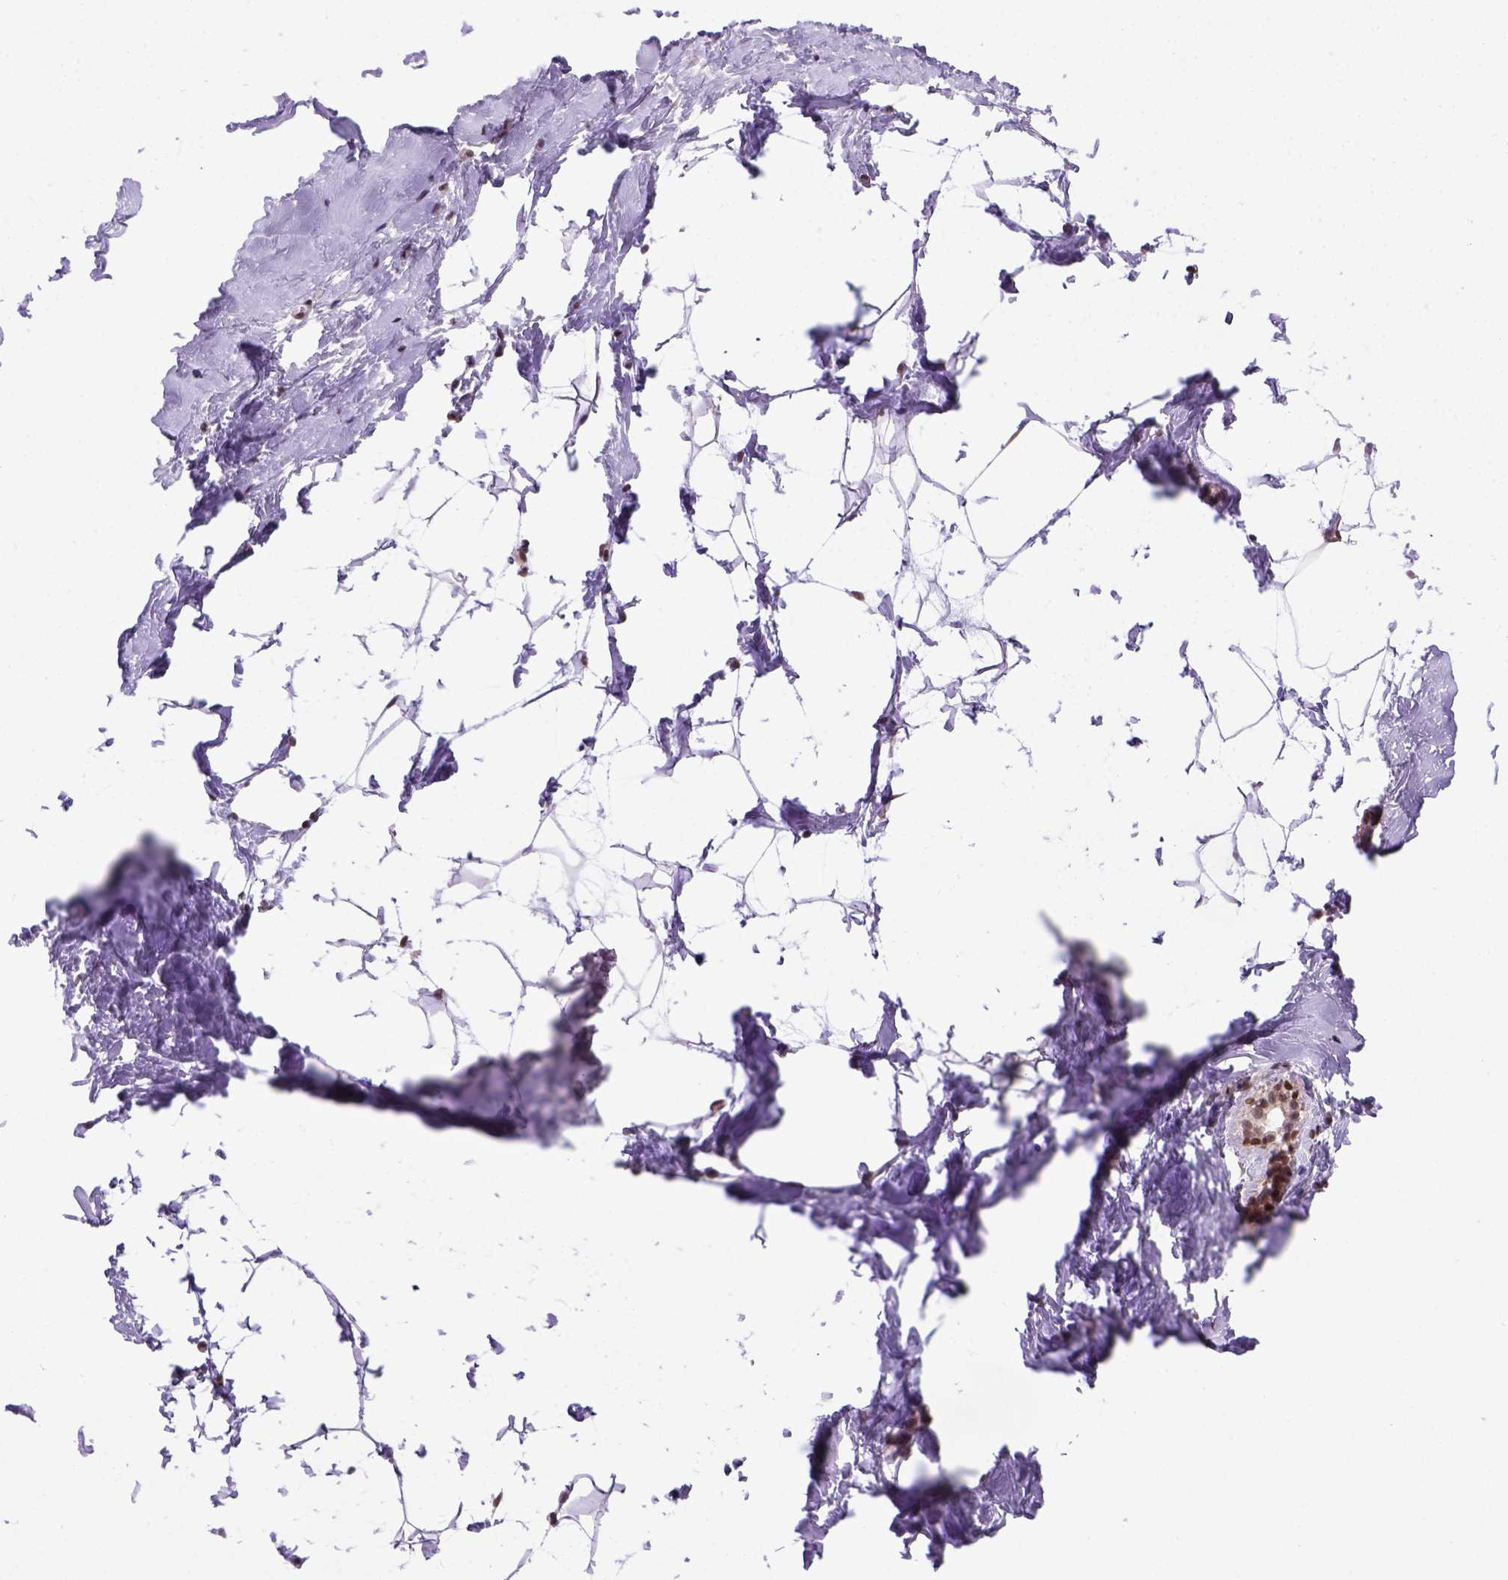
{"staining": {"intensity": "negative", "quantity": "none", "location": "none"}, "tissue": "breast", "cell_type": "Adipocytes", "image_type": "normal", "snomed": [{"axis": "morphology", "description": "Normal tissue, NOS"}, {"axis": "topography", "description": "Breast"}], "caption": "IHC image of benign breast stained for a protein (brown), which reveals no staining in adipocytes. (IHC, brightfield microscopy, high magnification).", "gene": "MGMT", "patient": {"sex": "female", "age": 32}}